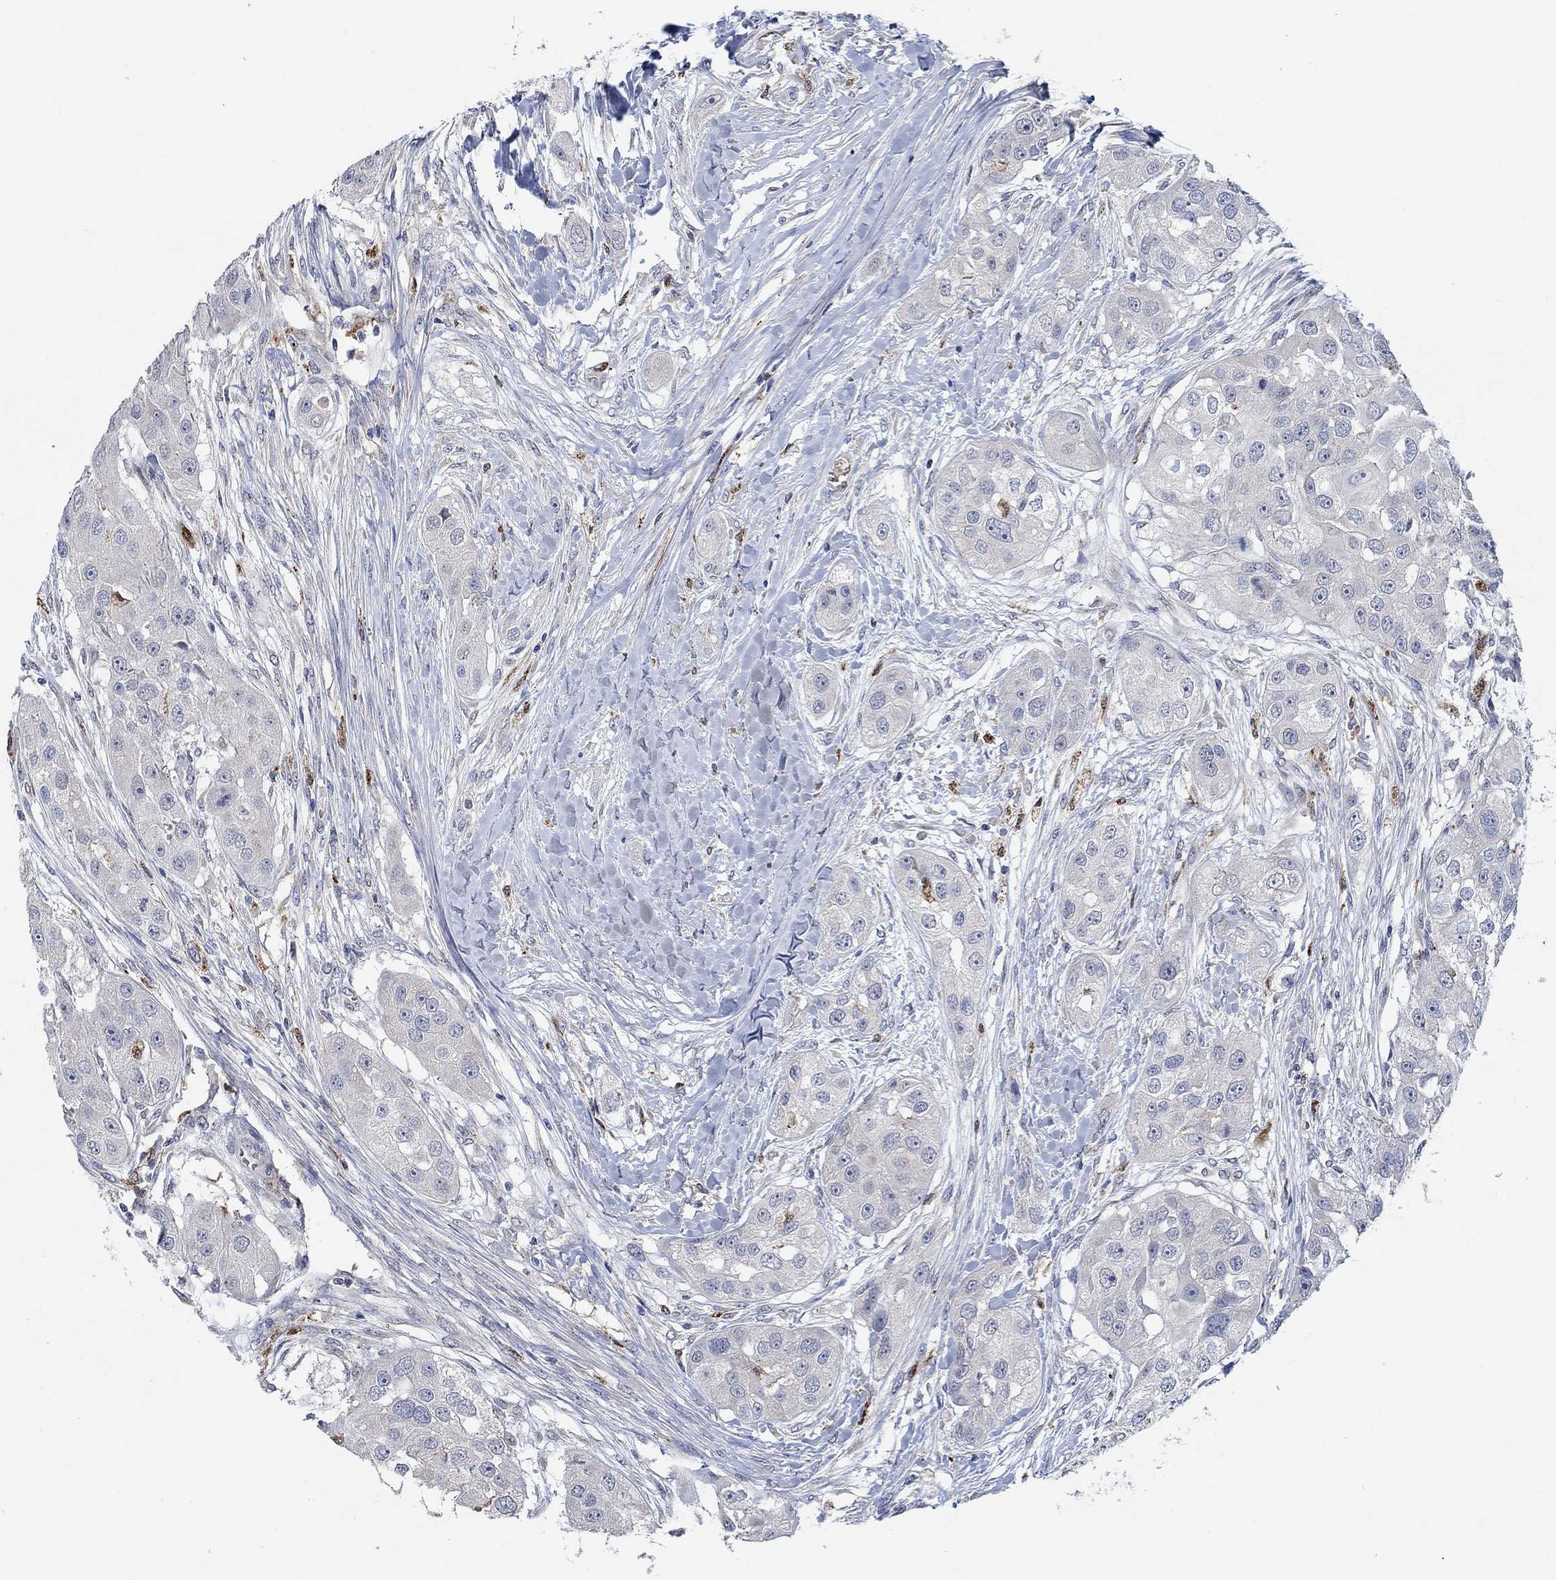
{"staining": {"intensity": "negative", "quantity": "none", "location": "none"}, "tissue": "head and neck cancer", "cell_type": "Tumor cells", "image_type": "cancer", "snomed": [{"axis": "morphology", "description": "Normal tissue, NOS"}, {"axis": "morphology", "description": "Squamous cell carcinoma, NOS"}, {"axis": "topography", "description": "Skeletal muscle"}, {"axis": "topography", "description": "Head-Neck"}], "caption": "Tumor cells show no significant positivity in squamous cell carcinoma (head and neck). The staining was performed using DAB (3,3'-diaminobenzidine) to visualize the protein expression in brown, while the nuclei were stained in blue with hematoxylin (Magnification: 20x).", "gene": "MPP1", "patient": {"sex": "male", "age": 51}}